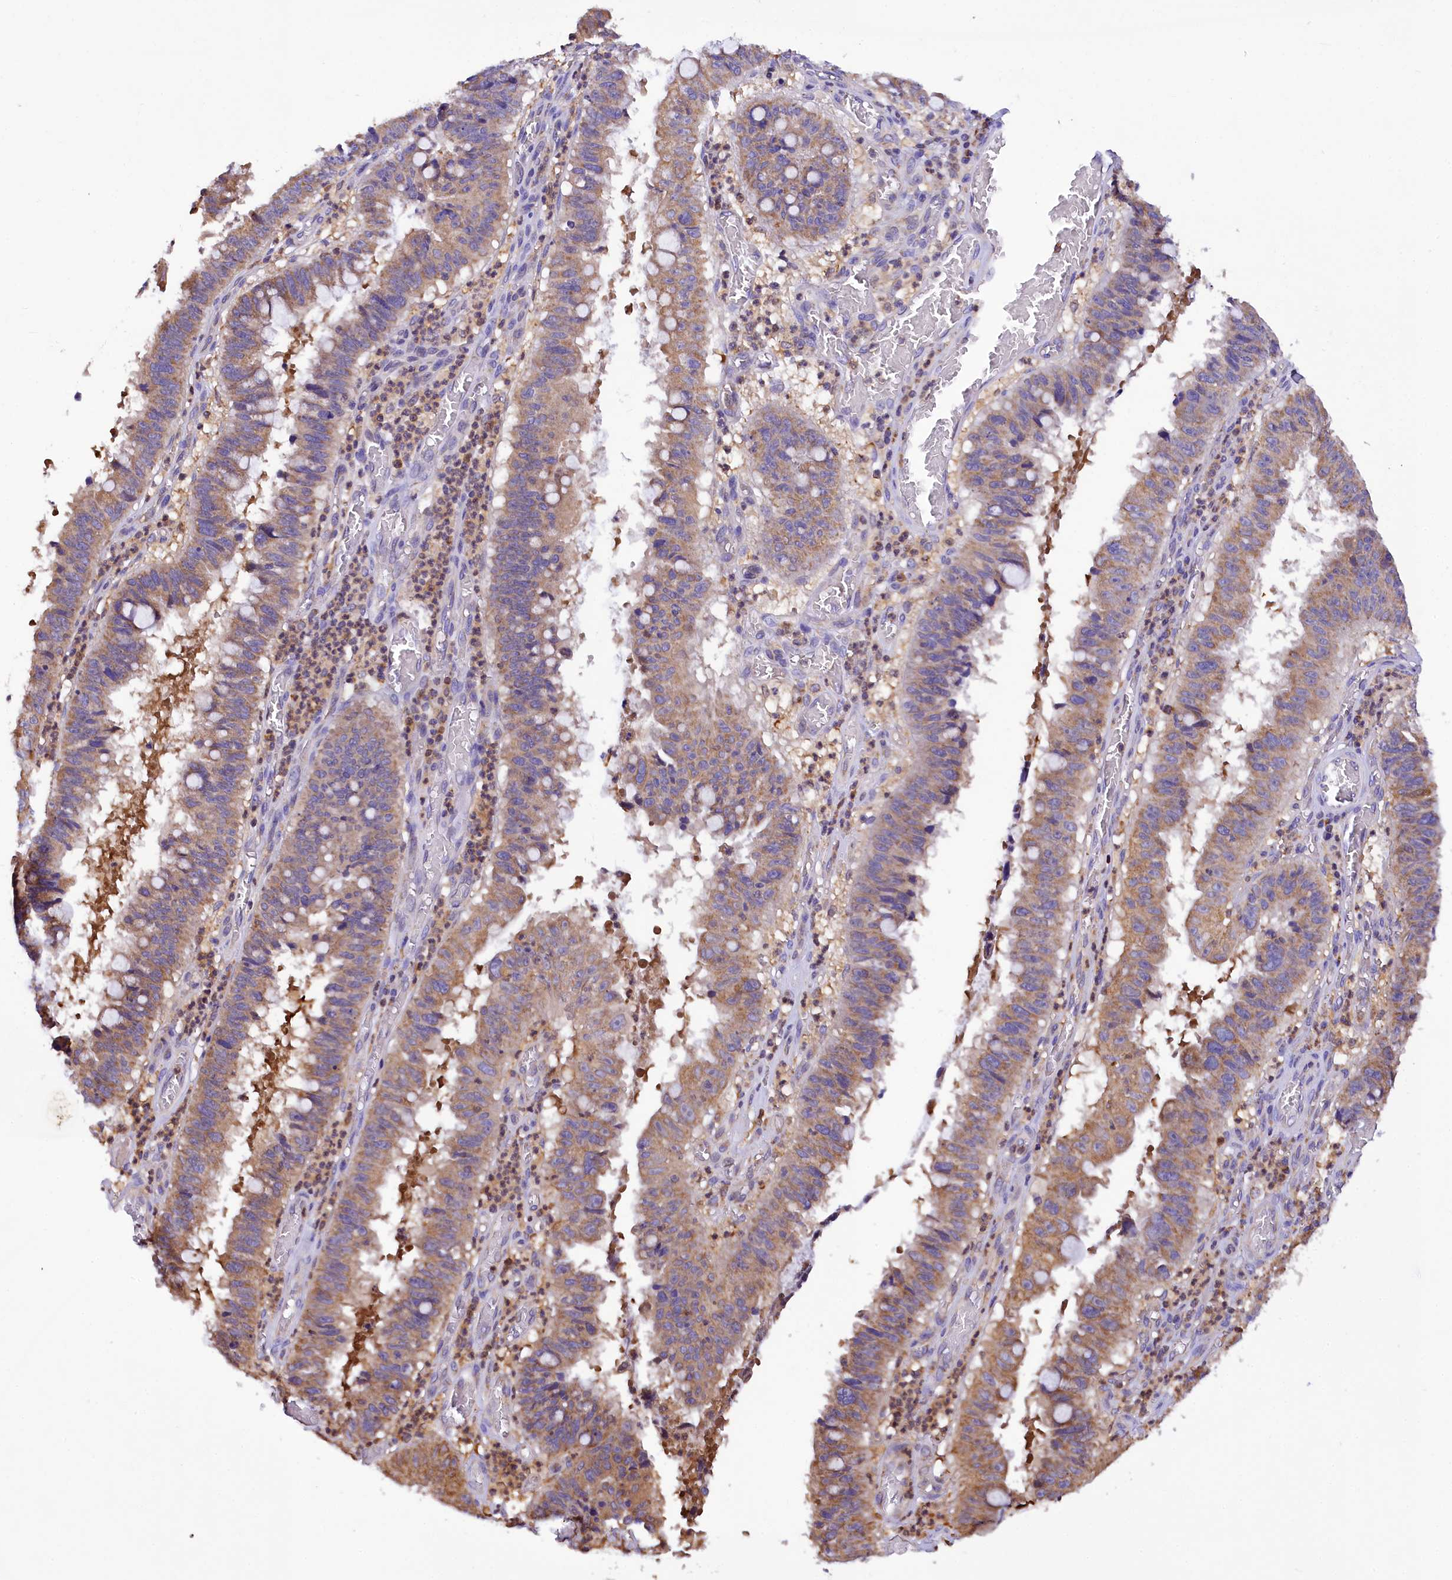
{"staining": {"intensity": "moderate", "quantity": ">75%", "location": "cytoplasmic/membranous"}, "tissue": "stomach cancer", "cell_type": "Tumor cells", "image_type": "cancer", "snomed": [{"axis": "morphology", "description": "Adenocarcinoma, NOS"}, {"axis": "topography", "description": "Stomach"}], "caption": "Human stomach cancer (adenocarcinoma) stained with a protein marker reveals moderate staining in tumor cells.", "gene": "TASOR2", "patient": {"sex": "male", "age": 59}}